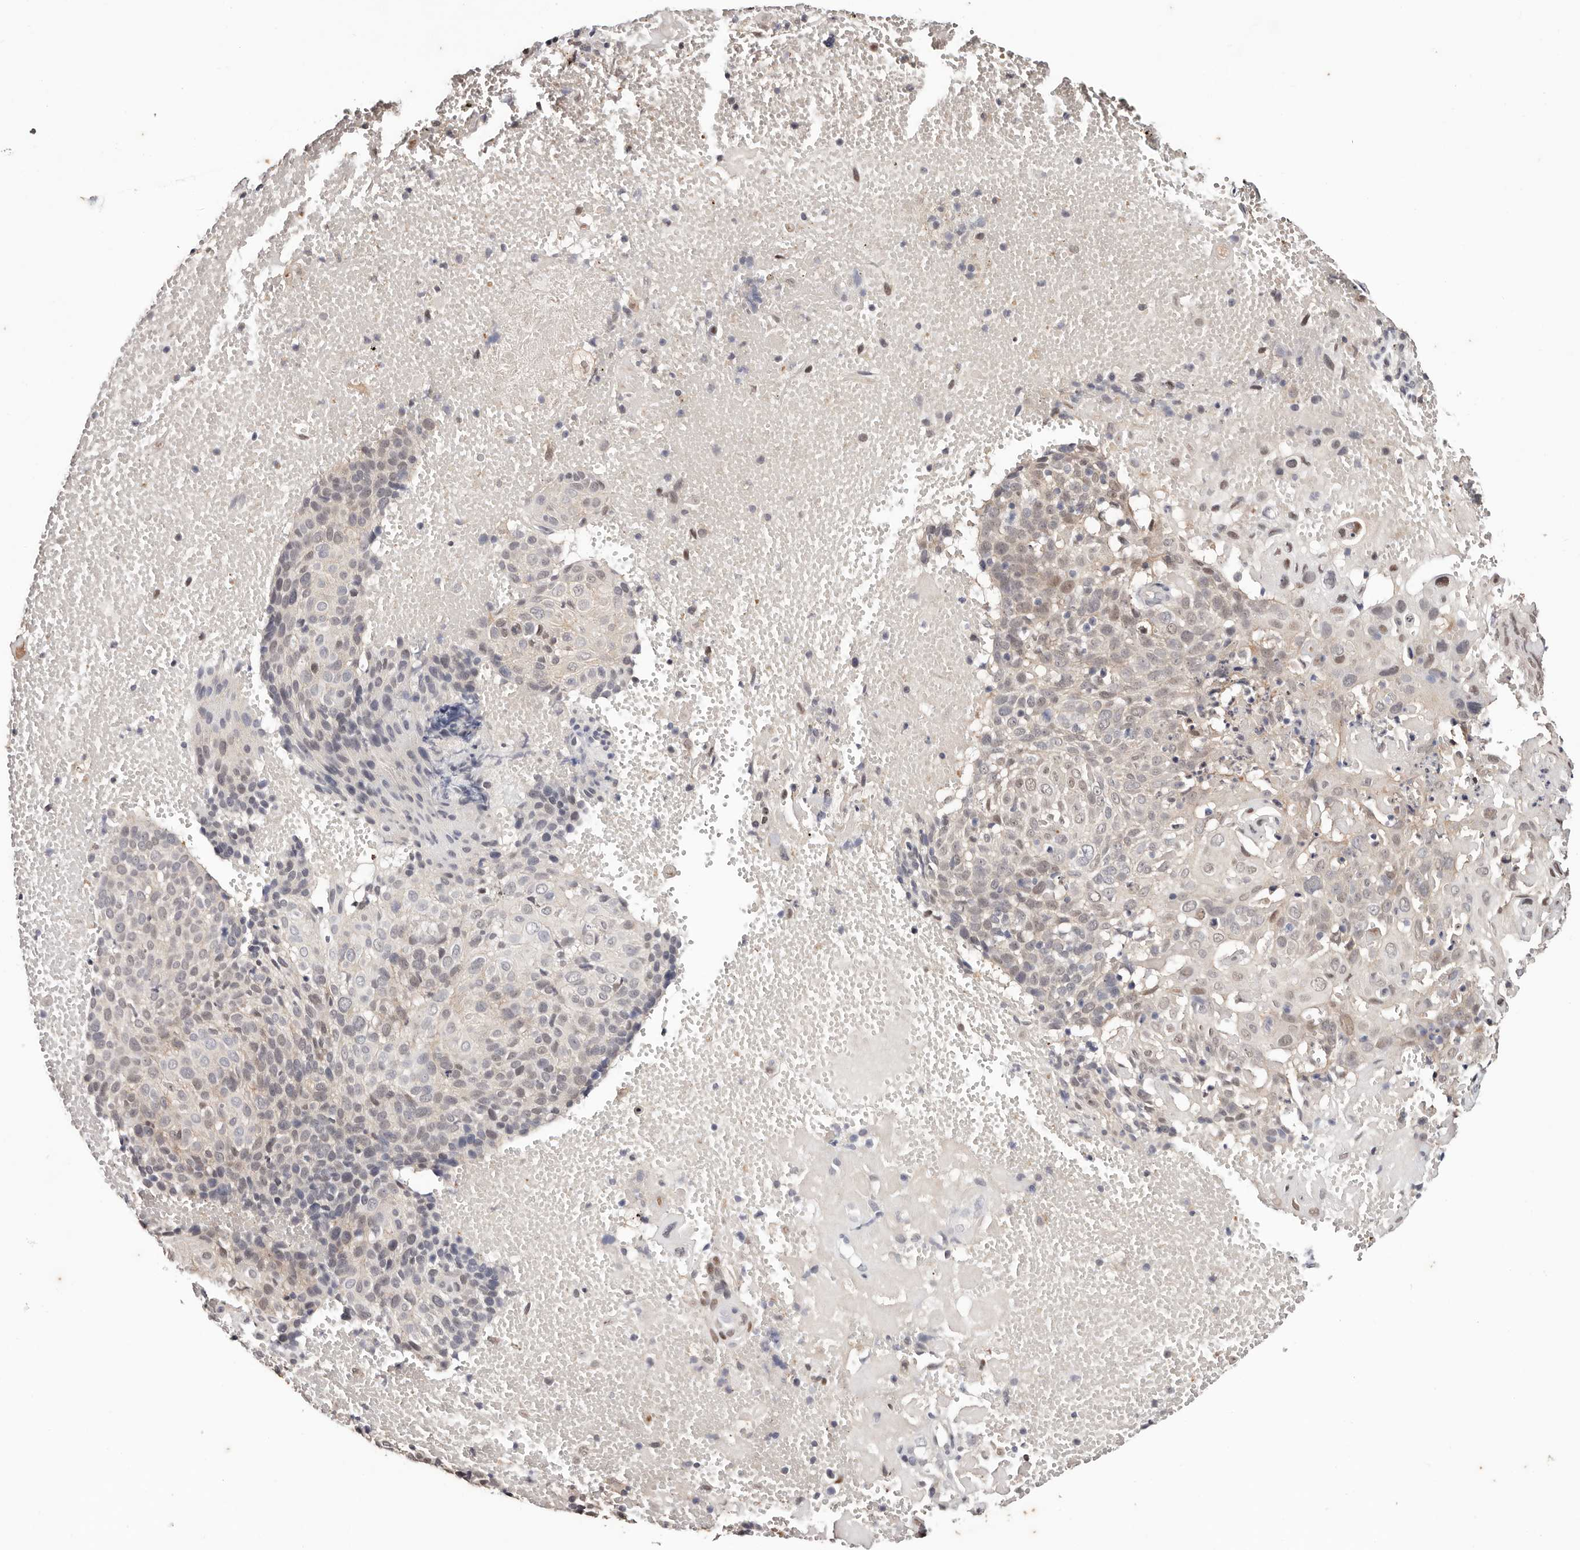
{"staining": {"intensity": "weak", "quantity": "25%-75%", "location": "nuclear"}, "tissue": "cervical cancer", "cell_type": "Tumor cells", "image_type": "cancer", "snomed": [{"axis": "morphology", "description": "Squamous cell carcinoma, NOS"}, {"axis": "topography", "description": "Cervix"}], "caption": "Cervical cancer (squamous cell carcinoma) was stained to show a protein in brown. There is low levels of weak nuclear expression in about 25%-75% of tumor cells.", "gene": "TYW3", "patient": {"sex": "female", "age": 74}}